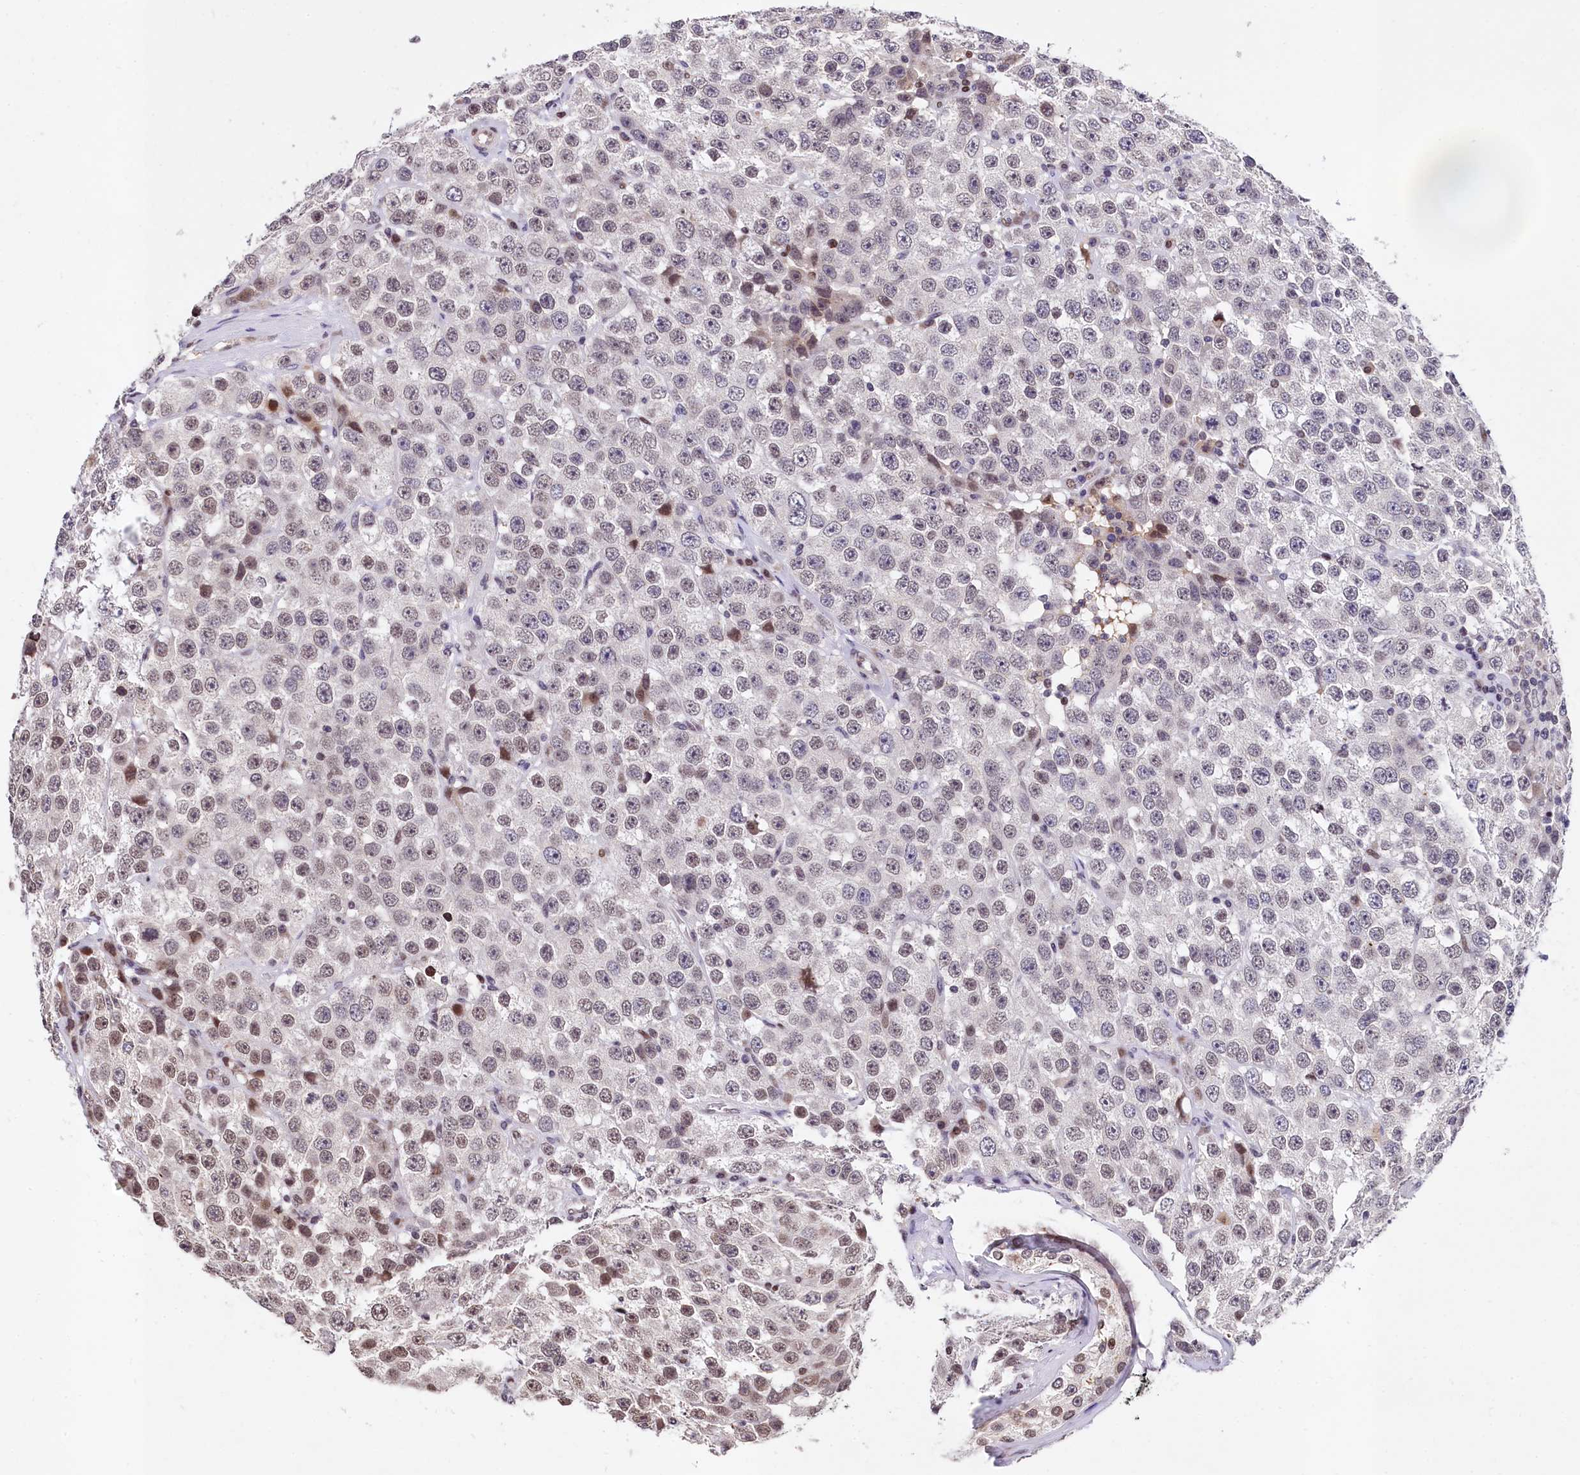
{"staining": {"intensity": "moderate", "quantity": "25%-75%", "location": "nuclear"}, "tissue": "testis cancer", "cell_type": "Tumor cells", "image_type": "cancer", "snomed": [{"axis": "morphology", "description": "Seminoma, NOS"}, {"axis": "topography", "description": "Testis"}], "caption": "High-magnification brightfield microscopy of testis cancer stained with DAB (3,3'-diaminobenzidine) (brown) and counterstained with hematoxylin (blue). tumor cells exhibit moderate nuclear expression is present in about25%-75% of cells.", "gene": "FAM217B", "patient": {"sex": "male", "age": 28}}